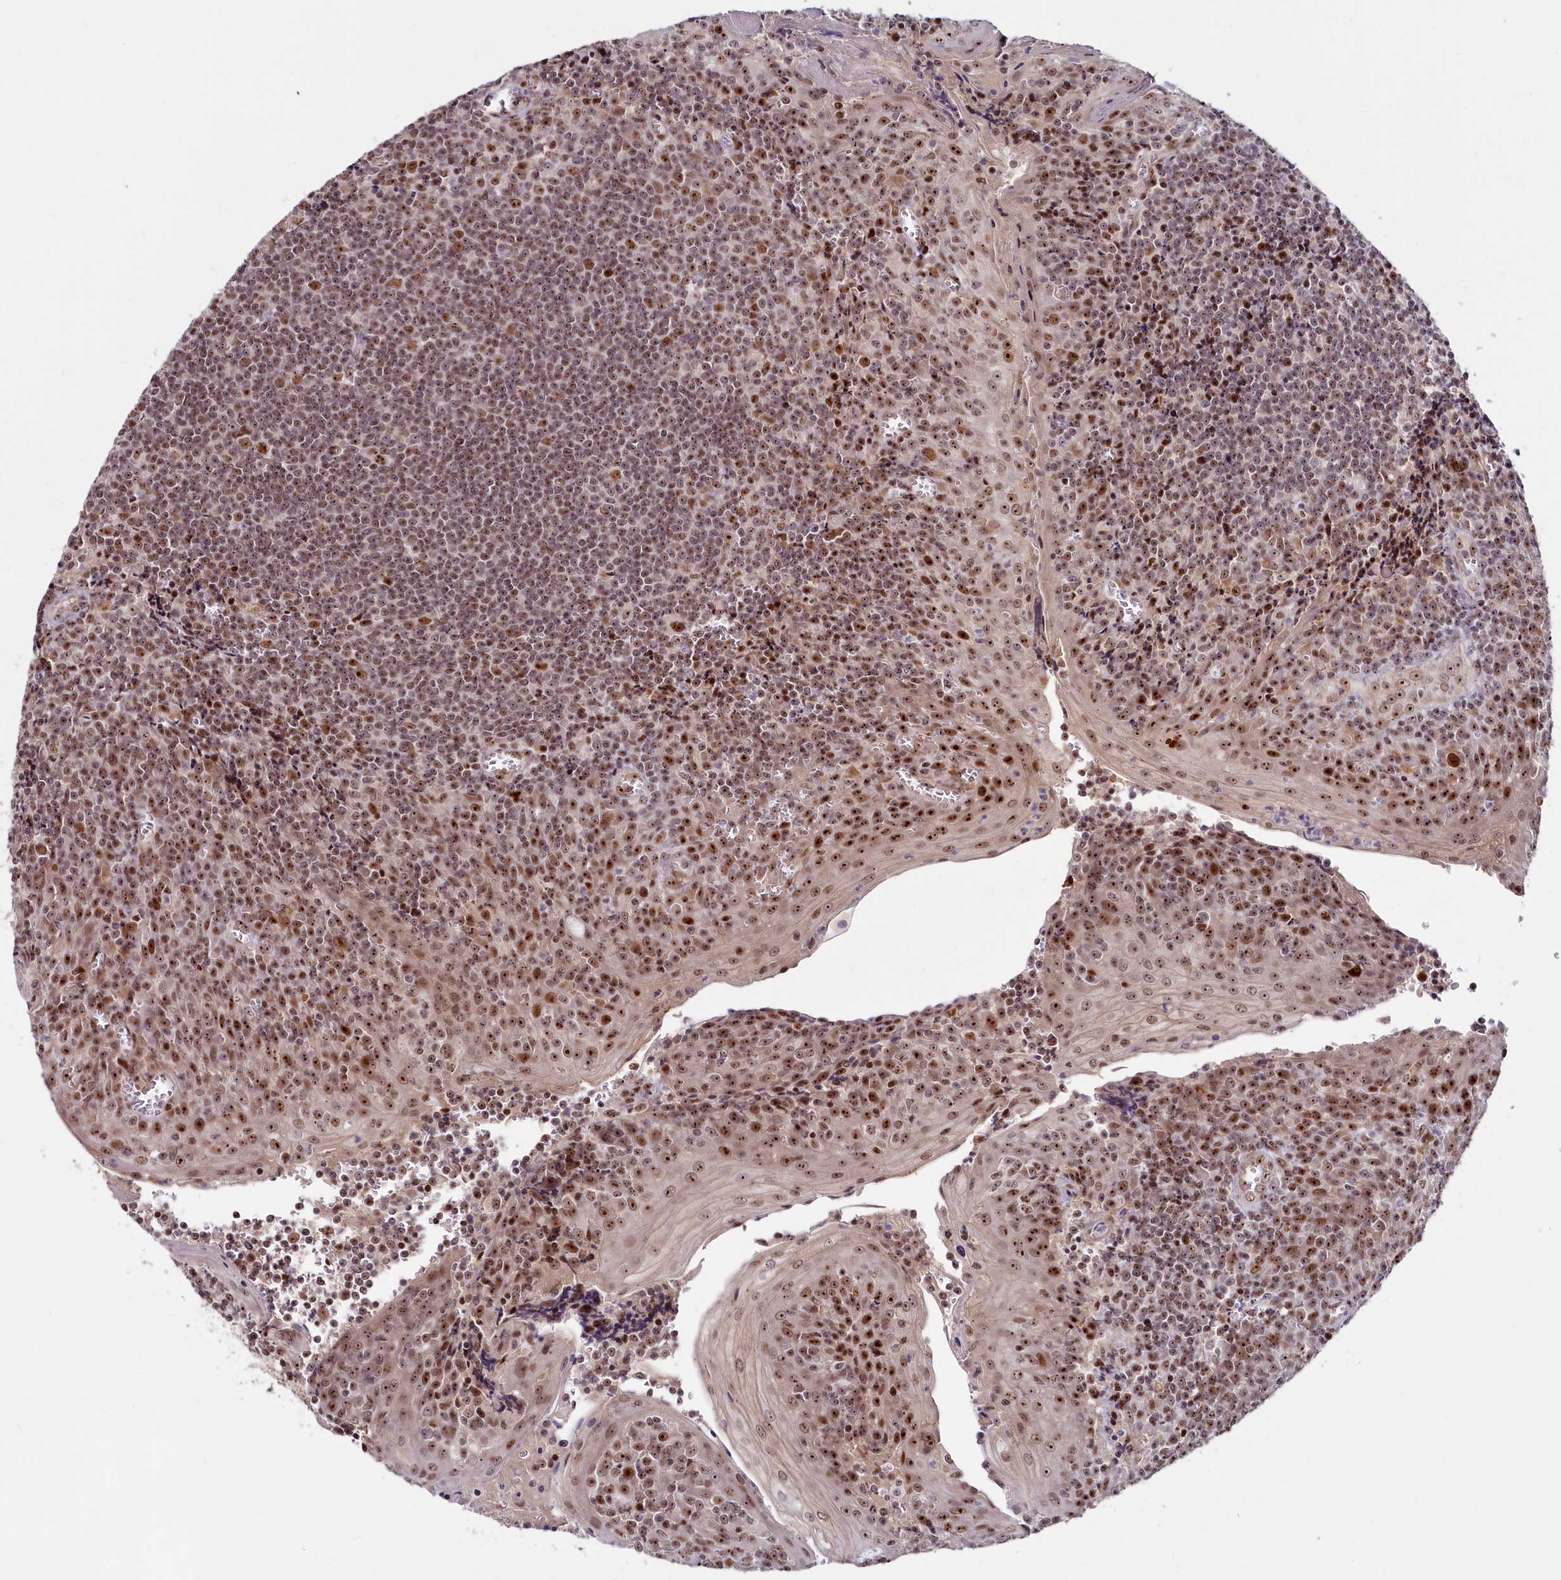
{"staining": {"intensity": "moderate", "quantity": ">75%", "location": "cytoplasmic/membranous,nuclear"}, "tissue": "tonsil", "cell_type": "Germinal center cells", "image_type": "normal", "snomed": [{"axis": "morphology", "description": "Normal tissue, NOS"}, {"axis": "topography", "description": "Tonsil"}], "caption": "Protein expression by immunohistochemistry displays moderate cytoplasmic/membranous,nuclear positivity in about >75% of germinal center cells in benign tonsil. (DAB (3,3'-diaminobenzidine) IHC with brightfield microscopy, high magnification).", "gene": "TCOF1", "patient": {"sex": "male", "age": 27}}